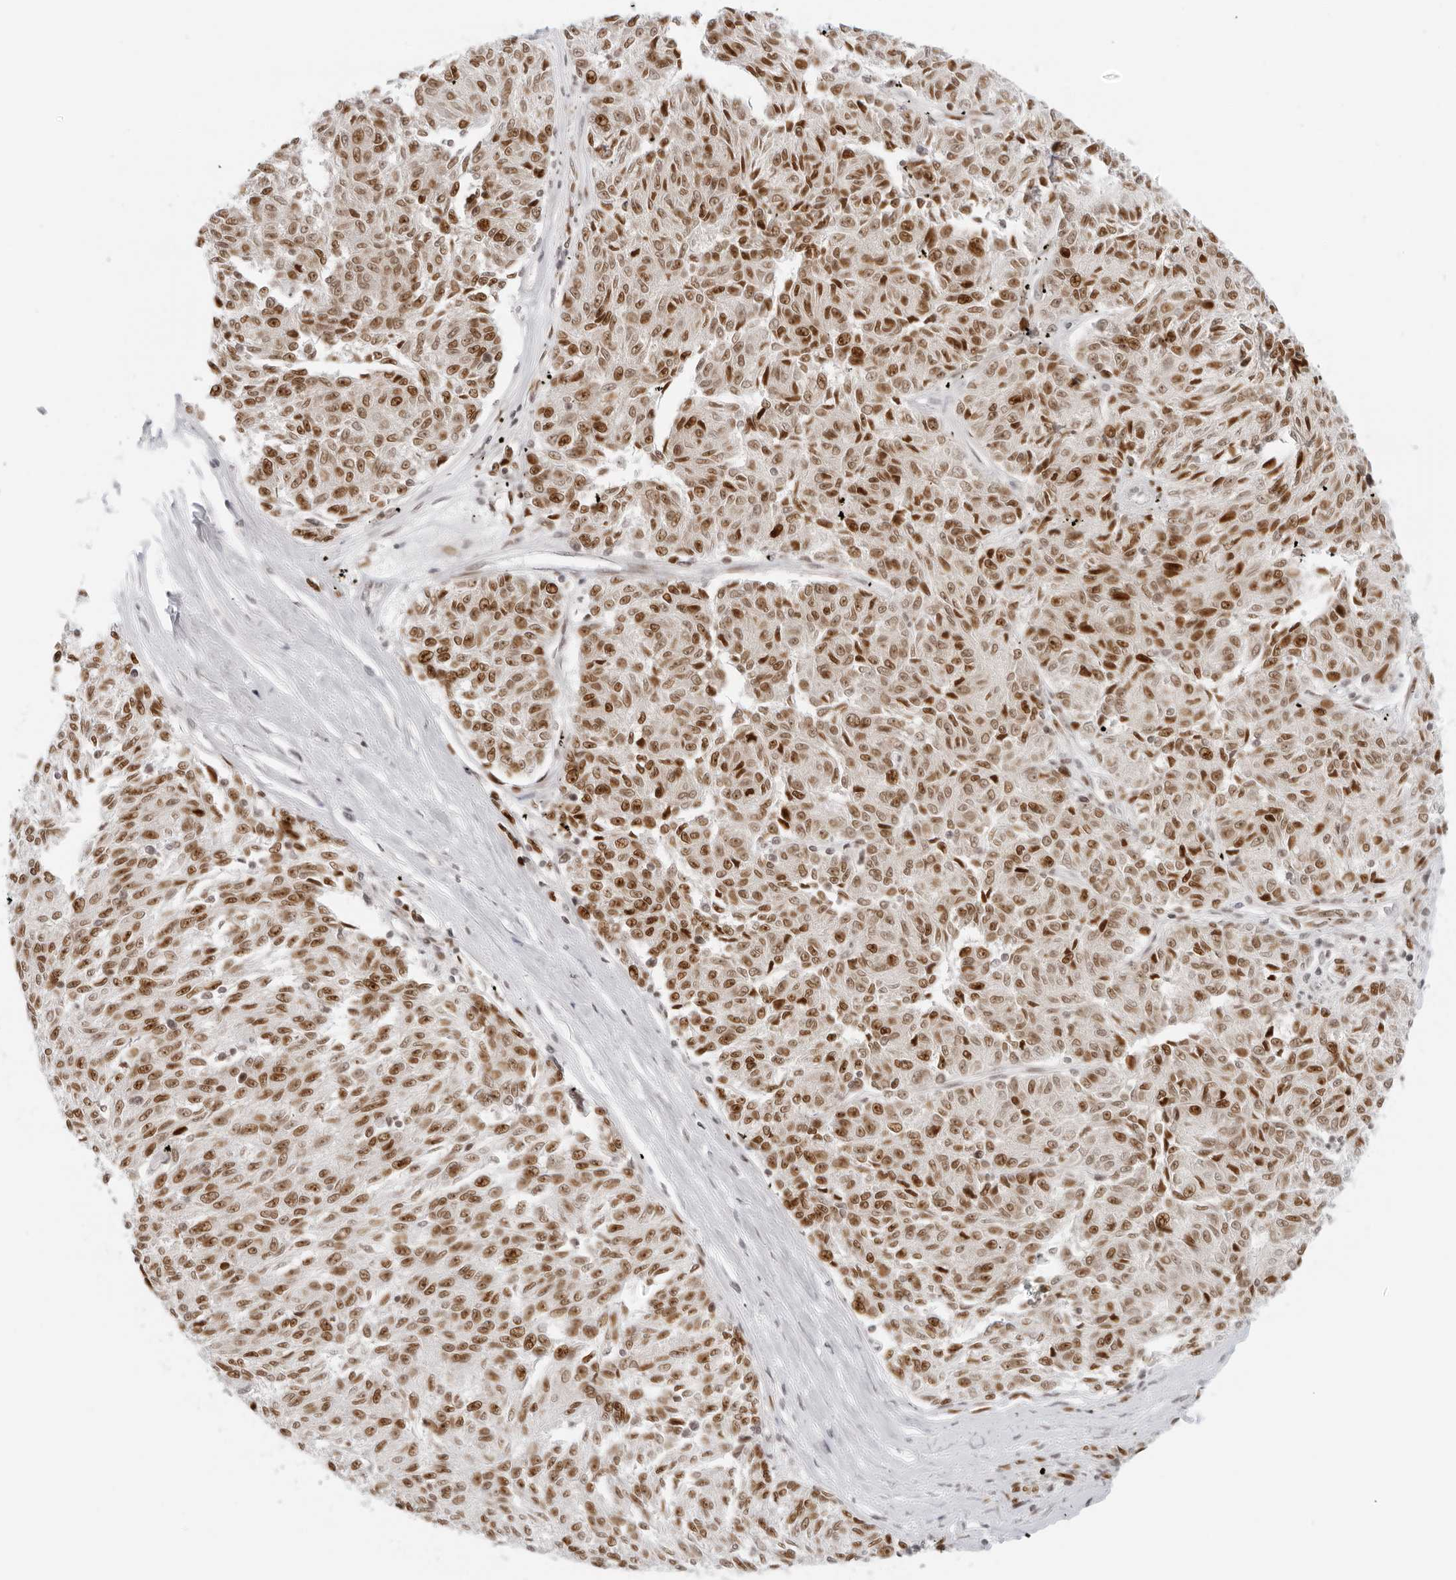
{"staining": {"intensity": "moderate", "quantity": ">75%", "location": "nuclear"}, "tissue": "melanoma", "cell_type": "Tumor cells", "image_type": "cancer", "snomed": [{"axis": "morphology", "description": "Malignant melanoma, NOS"}, {"axis": "topography", "description": "Skin"}], "caption": "Moderate nuclear positivity for a protein is seen in approximately >75% of tumor cells of melanoma using immunohistochemistry.", "gene": "RCC1", "patient": {"sex": "female", "age": 72}}